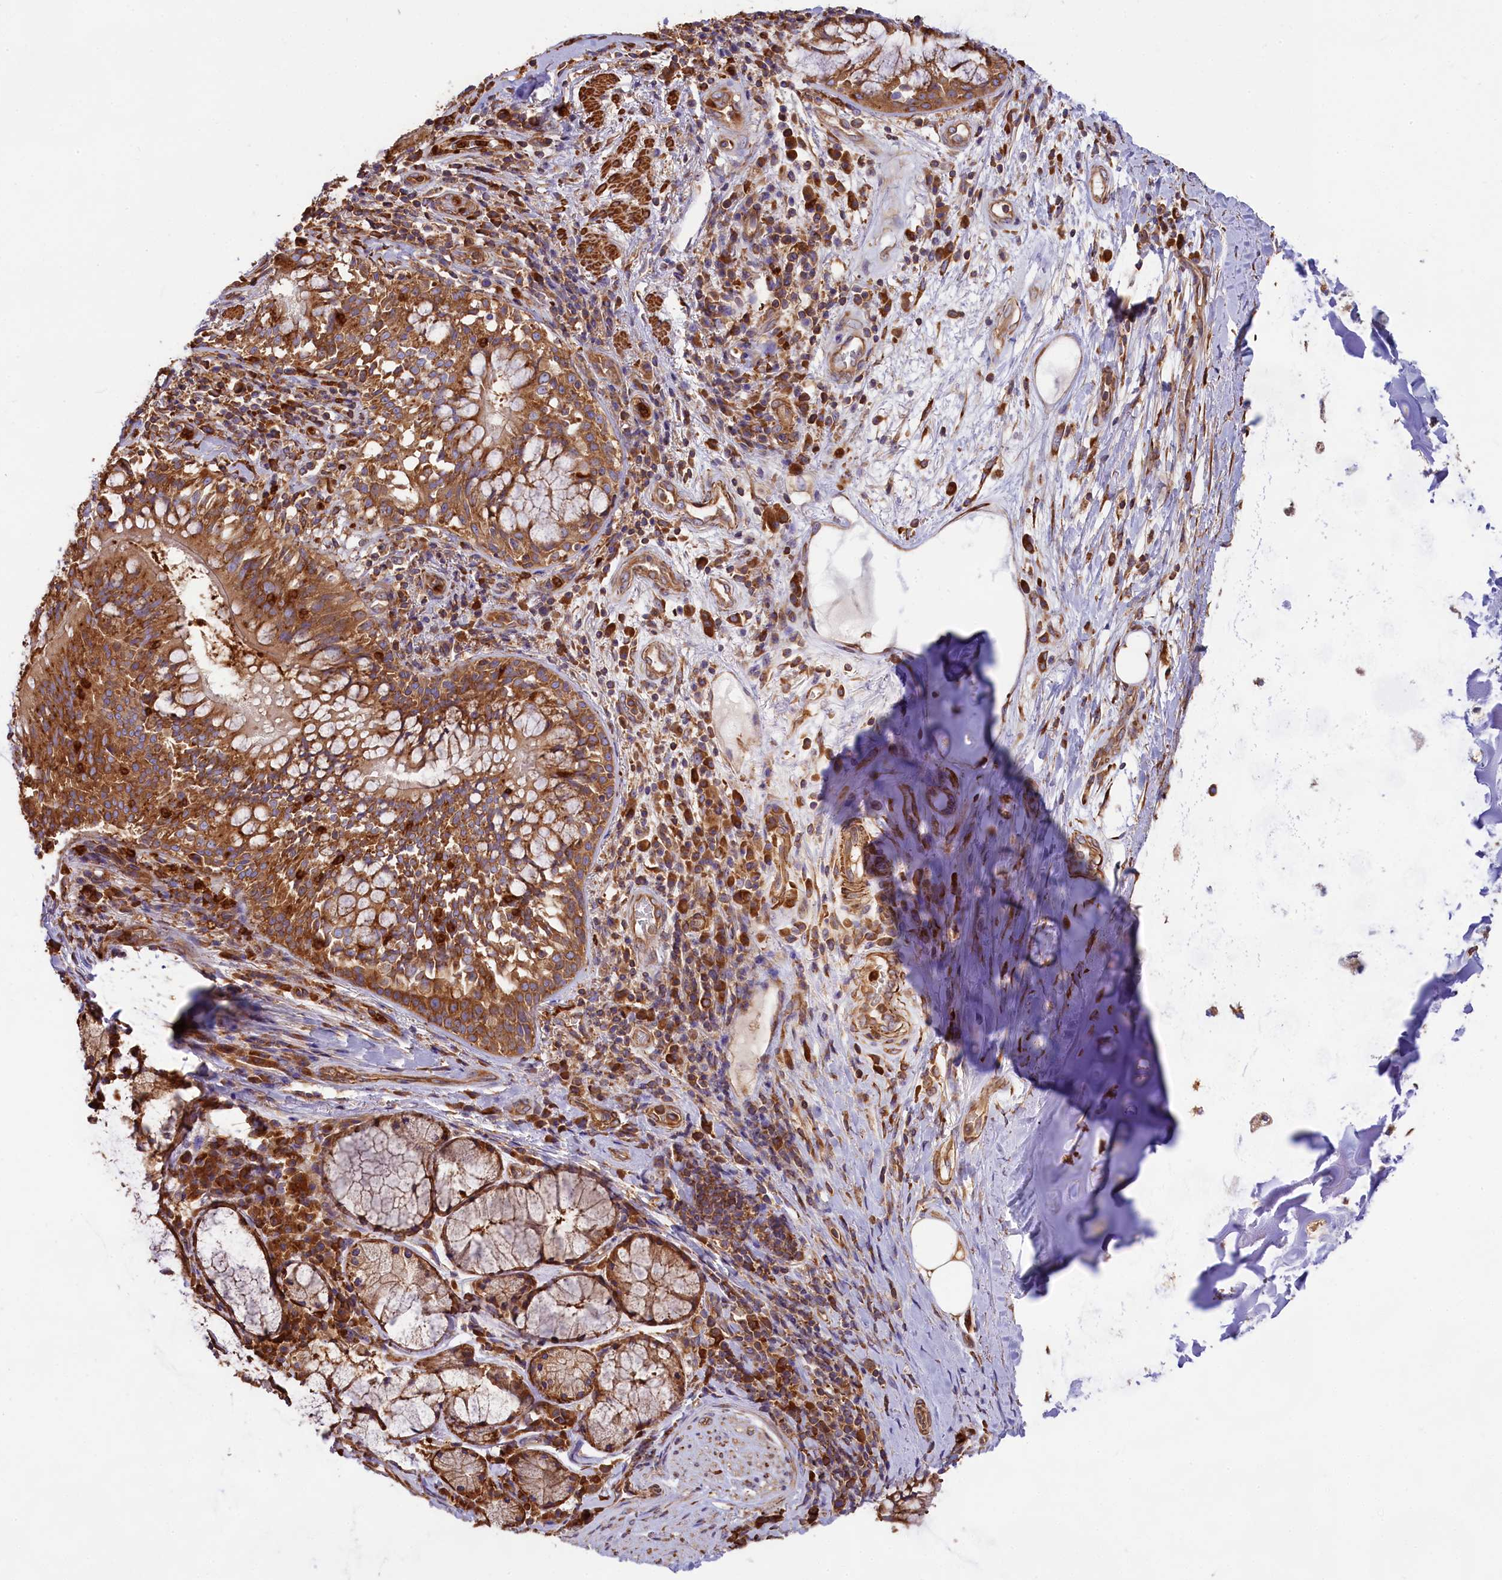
{"staining": {"intensity": "moderate", "quantity": "25%-75%", "location": "cytoplasmic/membranous"}, "tissue": "adipose tissue", "cell_type": "Adipocytes", "image_type": "normal", "snomed": [{"axis": "morphology", "description": "Normal tissue, NOS"}, {"axis": "morphology", "description": "Squamous cell carcinoma, NOS"}, {"axis": "topography", "description": "Bronchus"}, {"axis": "topography", "description": "Lung"}], "caption": "This photomicrograph displays immunohistochemistry (IHC) staining of benign human adipose tissue, with medium moderate cytoplasmic/membranous positivity in approximately 25%-75% of adipocytes.", "gene": "GYS1", "patient": {"sex": "male", "age": 64}}